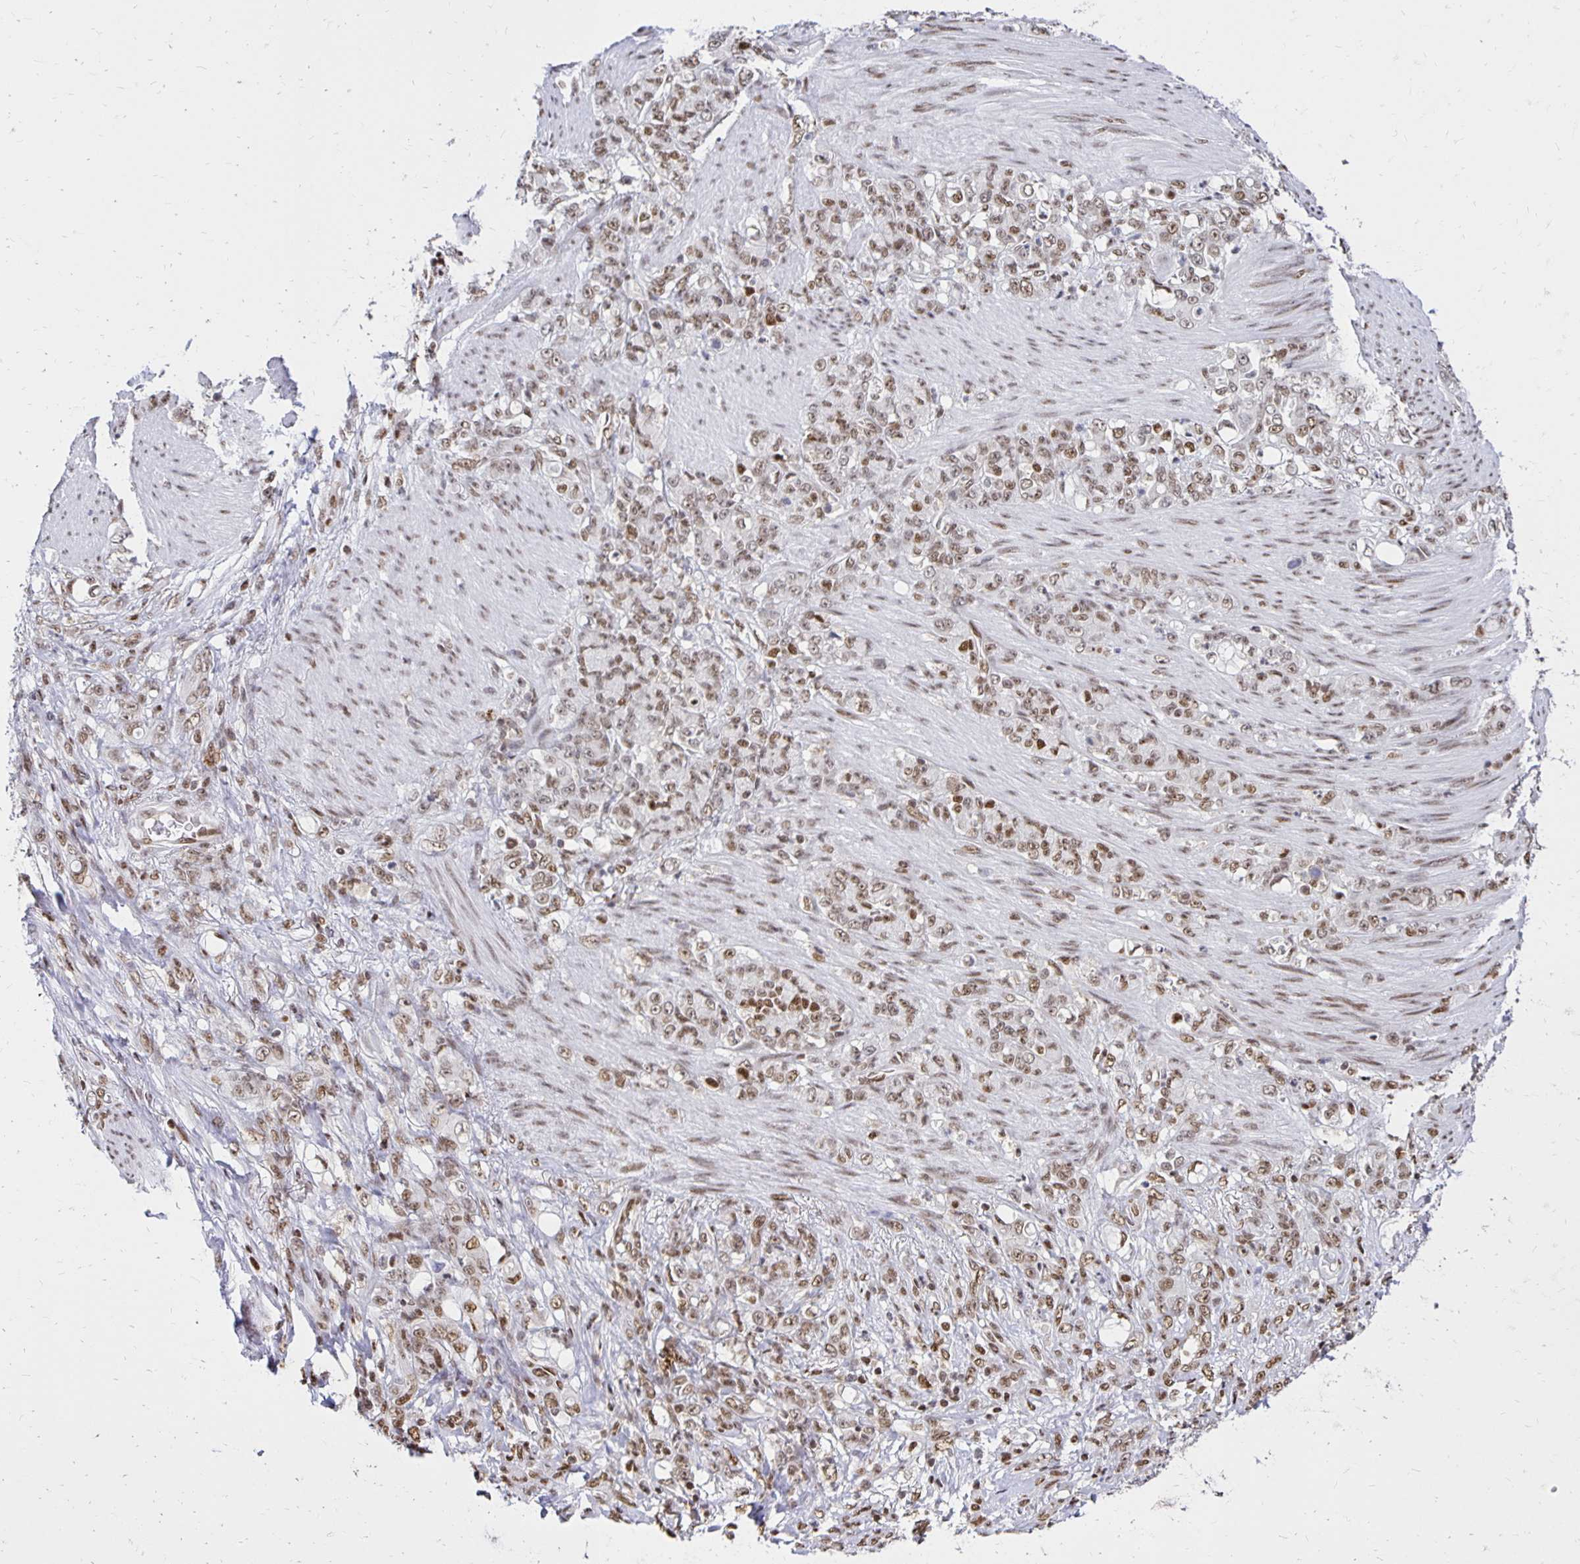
{"staining": {"intensity": "moderate", "quantity": ">75%", "location": "nuclear"}, "tissue": "stomach cancer", "cell_type": "Tumor cells", "image_type": "cancer", "snomed": [{"axis": "morphology", "description": "Adenocarcinoma, NOS"}, {"axis": "topography", "description": "Stomach"}], "caption": "Adenocarcinoma (stomach) stained for a protein exhibits moderate nuclear positivity in tumor cells. (IHC, brightfield microscopy, high magnification).", "gene": "ZNF579", "patient": {"sex": "female", "age": 79}}